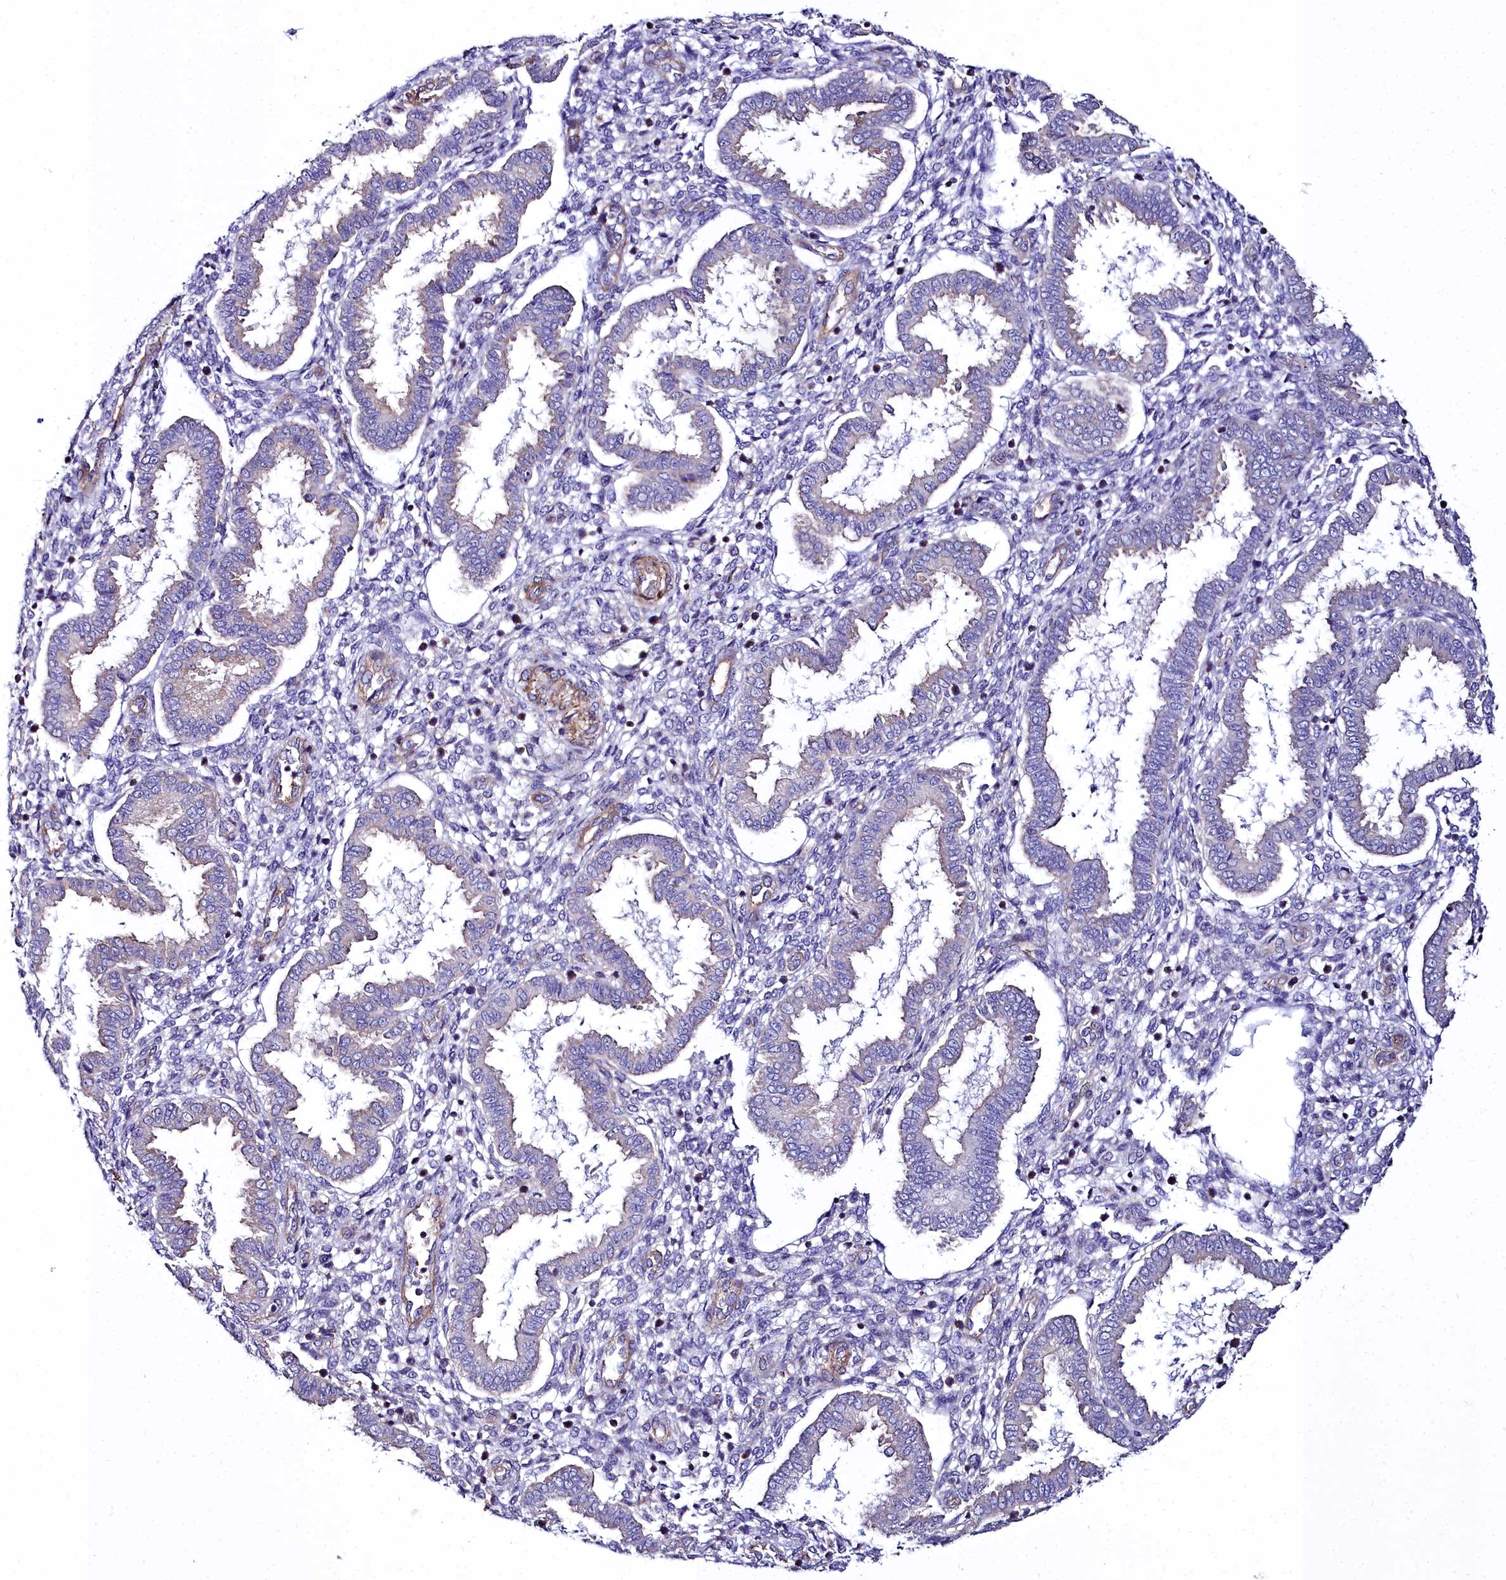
{"staining": {"intensity": "negative", "quantity": "none", "location": "none"}, "tissue": "endometrium", "cell_type": "Cells in endometrial stroma", "image_type": "normal", "snomed": [{"axis": "morphology", "description": "Normal tissue, NOS"}, {"axis": "topography", "description": "Endometrium"}], "caption": "A high-resolution photomicrograph shows immunohistochemistry staining of benign endometrium, which reveals no significant positivity in cells in endometrial stroma.", "gene": "FADS3", "patient": {"sex": "female", "age": 24}}